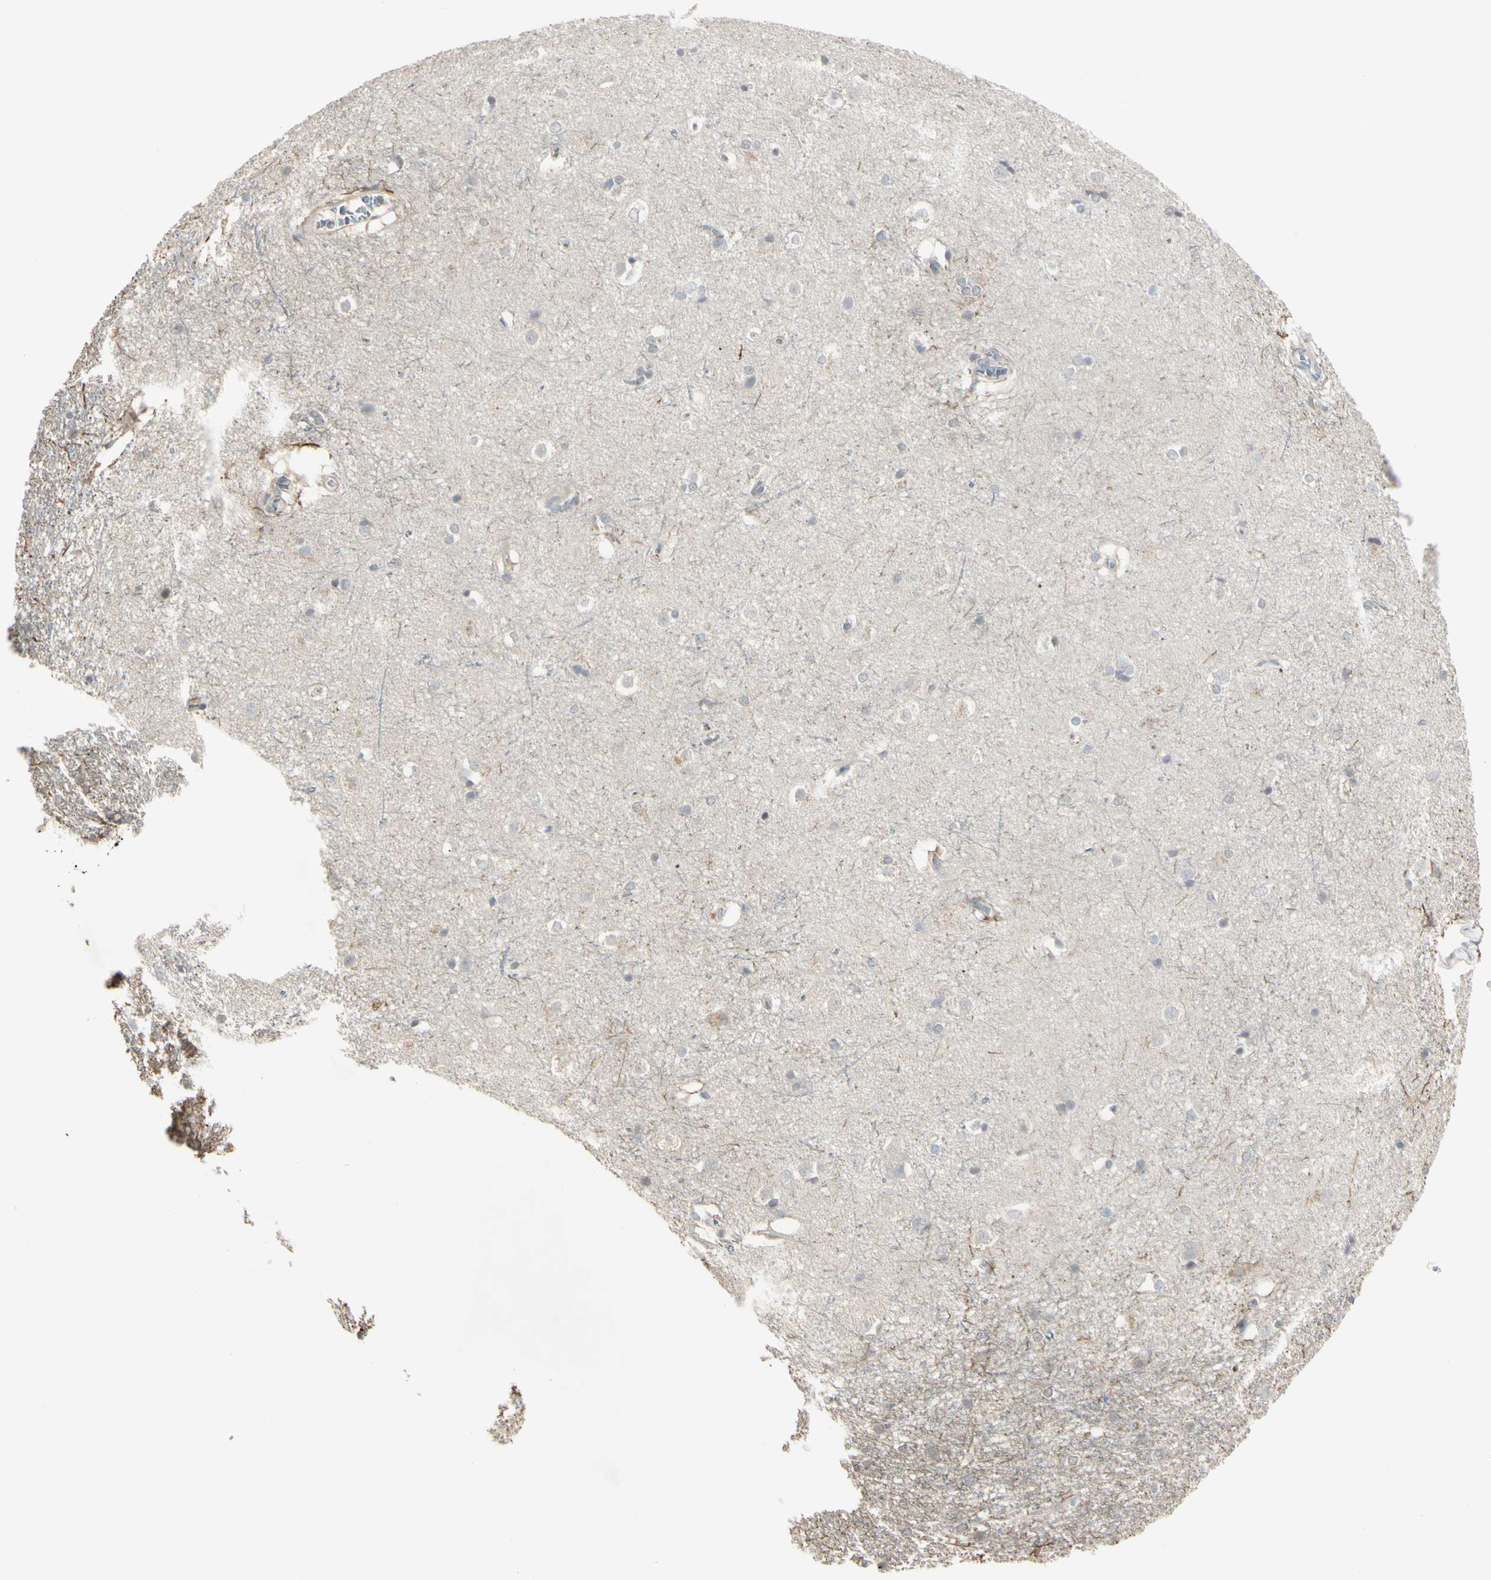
{"staining": {"intensity": "negative", "quantity": "none", "location": "none"}, "tissue": "caudate", "cell_type": "Glial cells", "image_type": "normal", "snomed": [{"axis": "morphology", "description": "Normal tissue, NOS"}, {"axis": "topography", "description": "Lateral ventricle wall"}], "caption": "The immunohistochemistry image has no significant positivity in glial cells of caudate.", "gene": "PIAS4", "patient": {"sex": "female", "age": 19}}